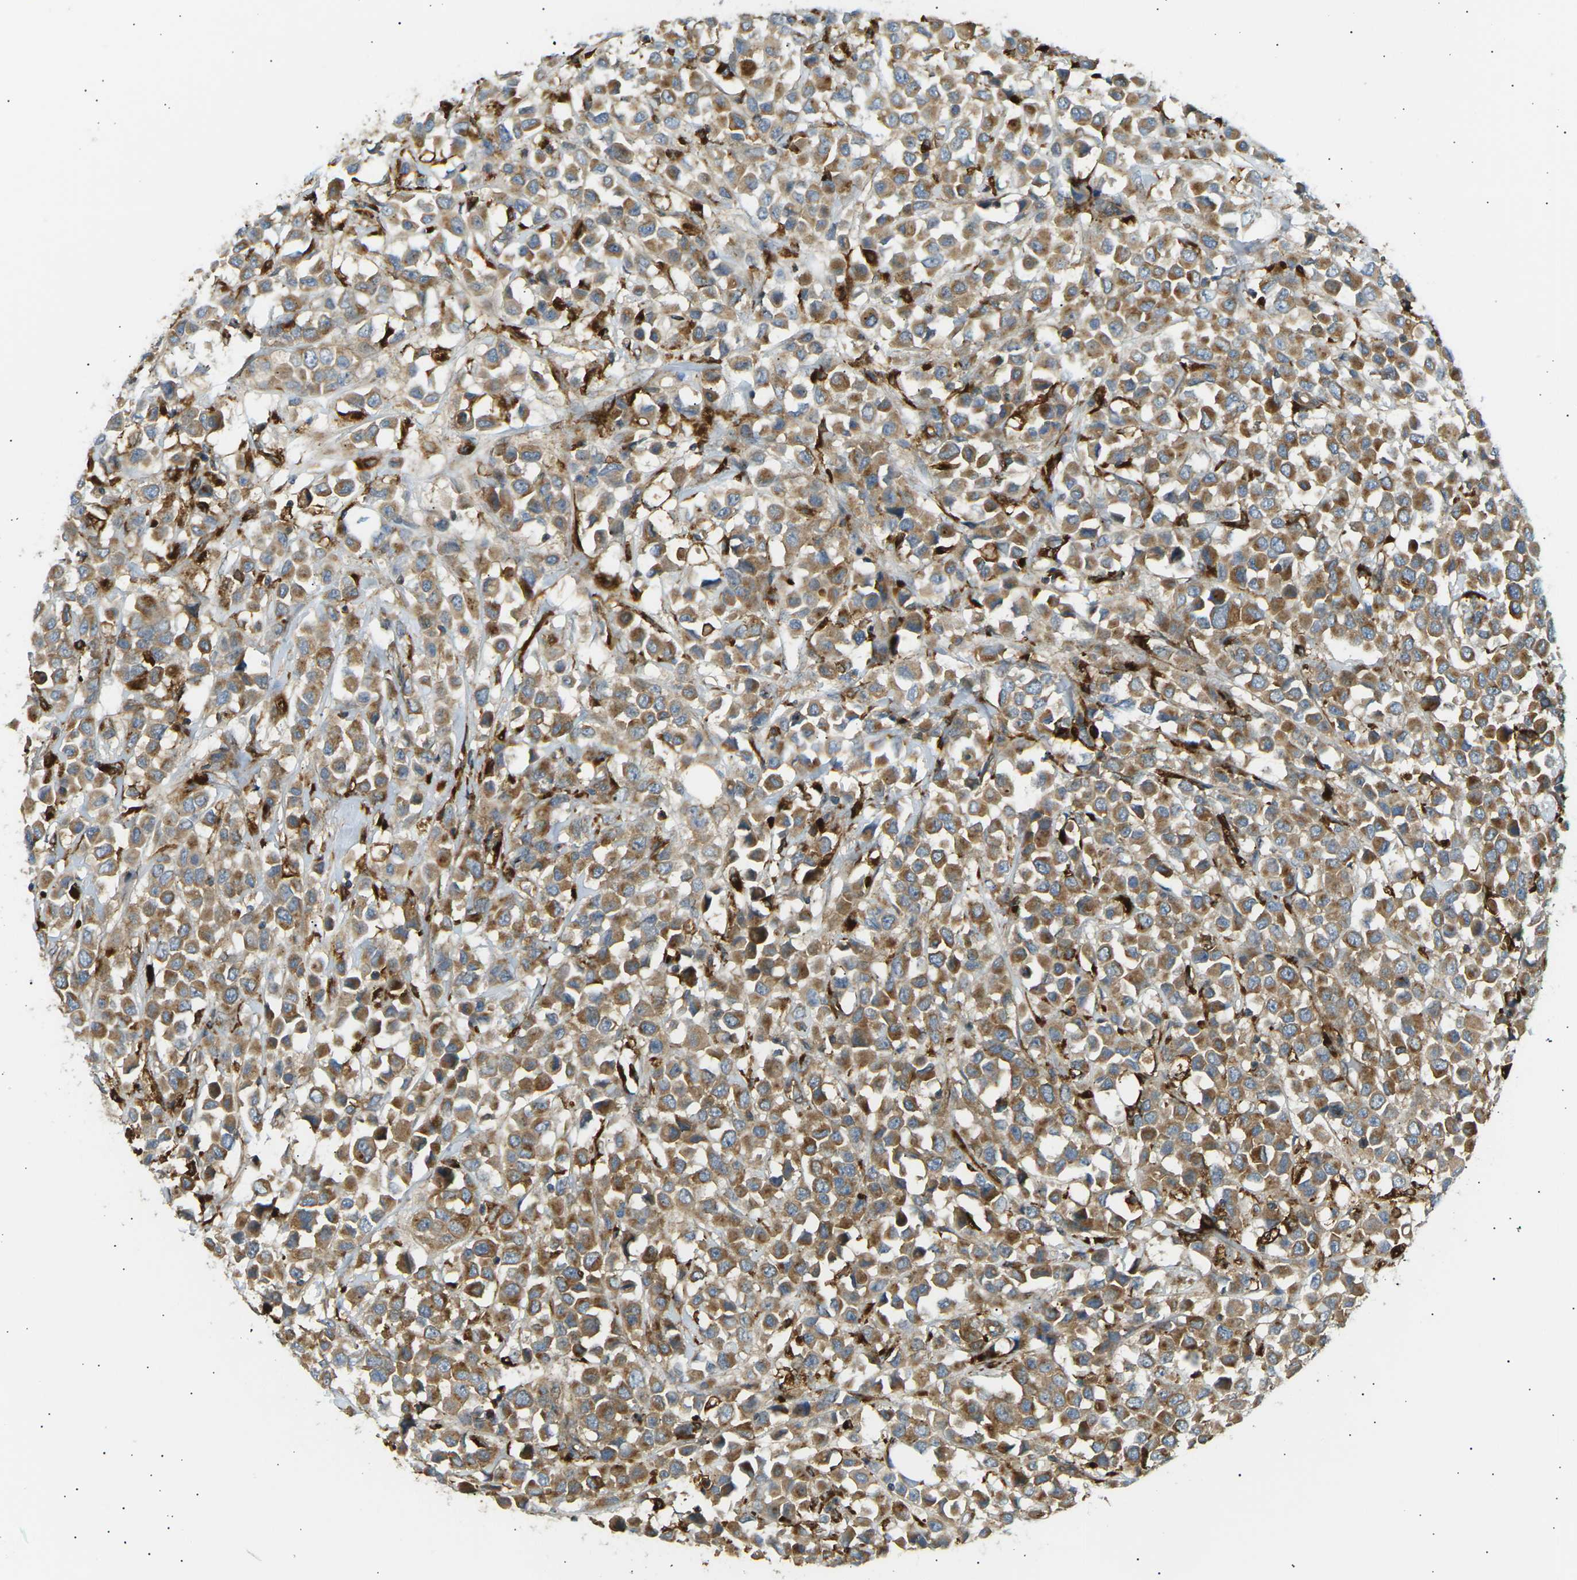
{"staining": {"intensity": "moderate", "quantity": ">75%", "location": "cytoplasmic/membranous"}, "tissue": "breast cancer", "cell_type": "Tumor cells", "image_type": "cancer", "snomed": [{"axis": "morphology", "description": "Duct carcinoma"}, {"axis": "topography", "description": "Breast"}], "caption": "Immunohistochemical staining of breast cancer (intraductal carcinoma) shows moderate cytoplasmic/membranous protein staining in approximately >75% of tumor cells.", "gene": "CDK17", "patient": {"sex": "female", "age": 61}}